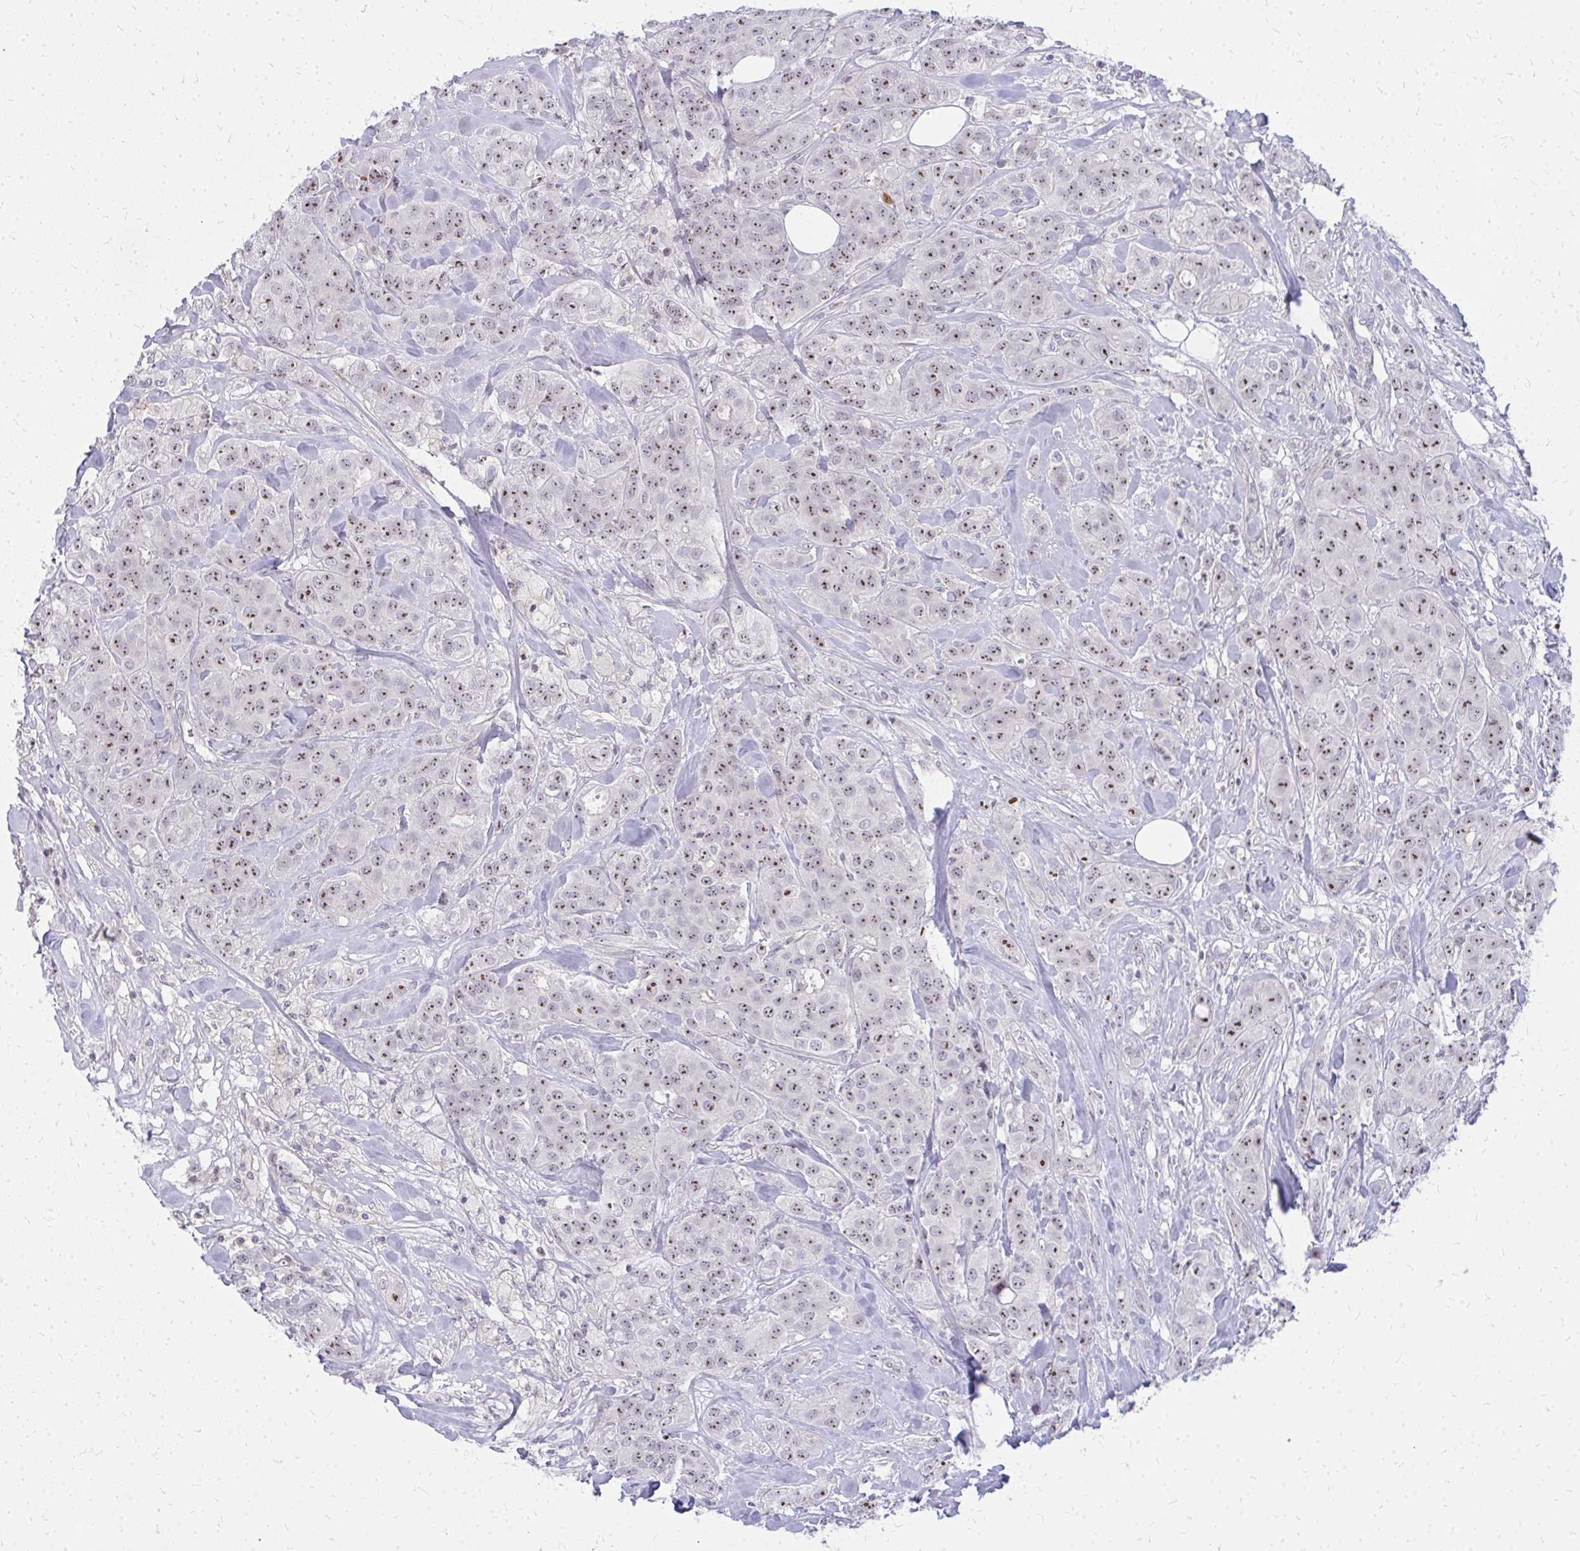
{"staining": {"intensity": "strong", "quantity": ">75%", "location": "nuclear"}, "tissue": "breast cancer", "cell_type": "Tumor cells", "image_type": "cancer", "snomed": [{"axis": "morphology", "description": "Normal tissue, NOS"}, {"axis": "morphology", "description": "Duct carcinoma"}, {"axis": "topography", "description": "Breast"}], "caption": "IHC of human invasive ductal carcinoma (breast) displays high levels of strong nuclear expression in approximately >75% of tumor cells. (DAB (3,3'-diaminobenzidine) = brown stain, brightfield microscopy at high magnification).", "gene": "FAM9A", "patient": {"sex": "female", "age": 43}}